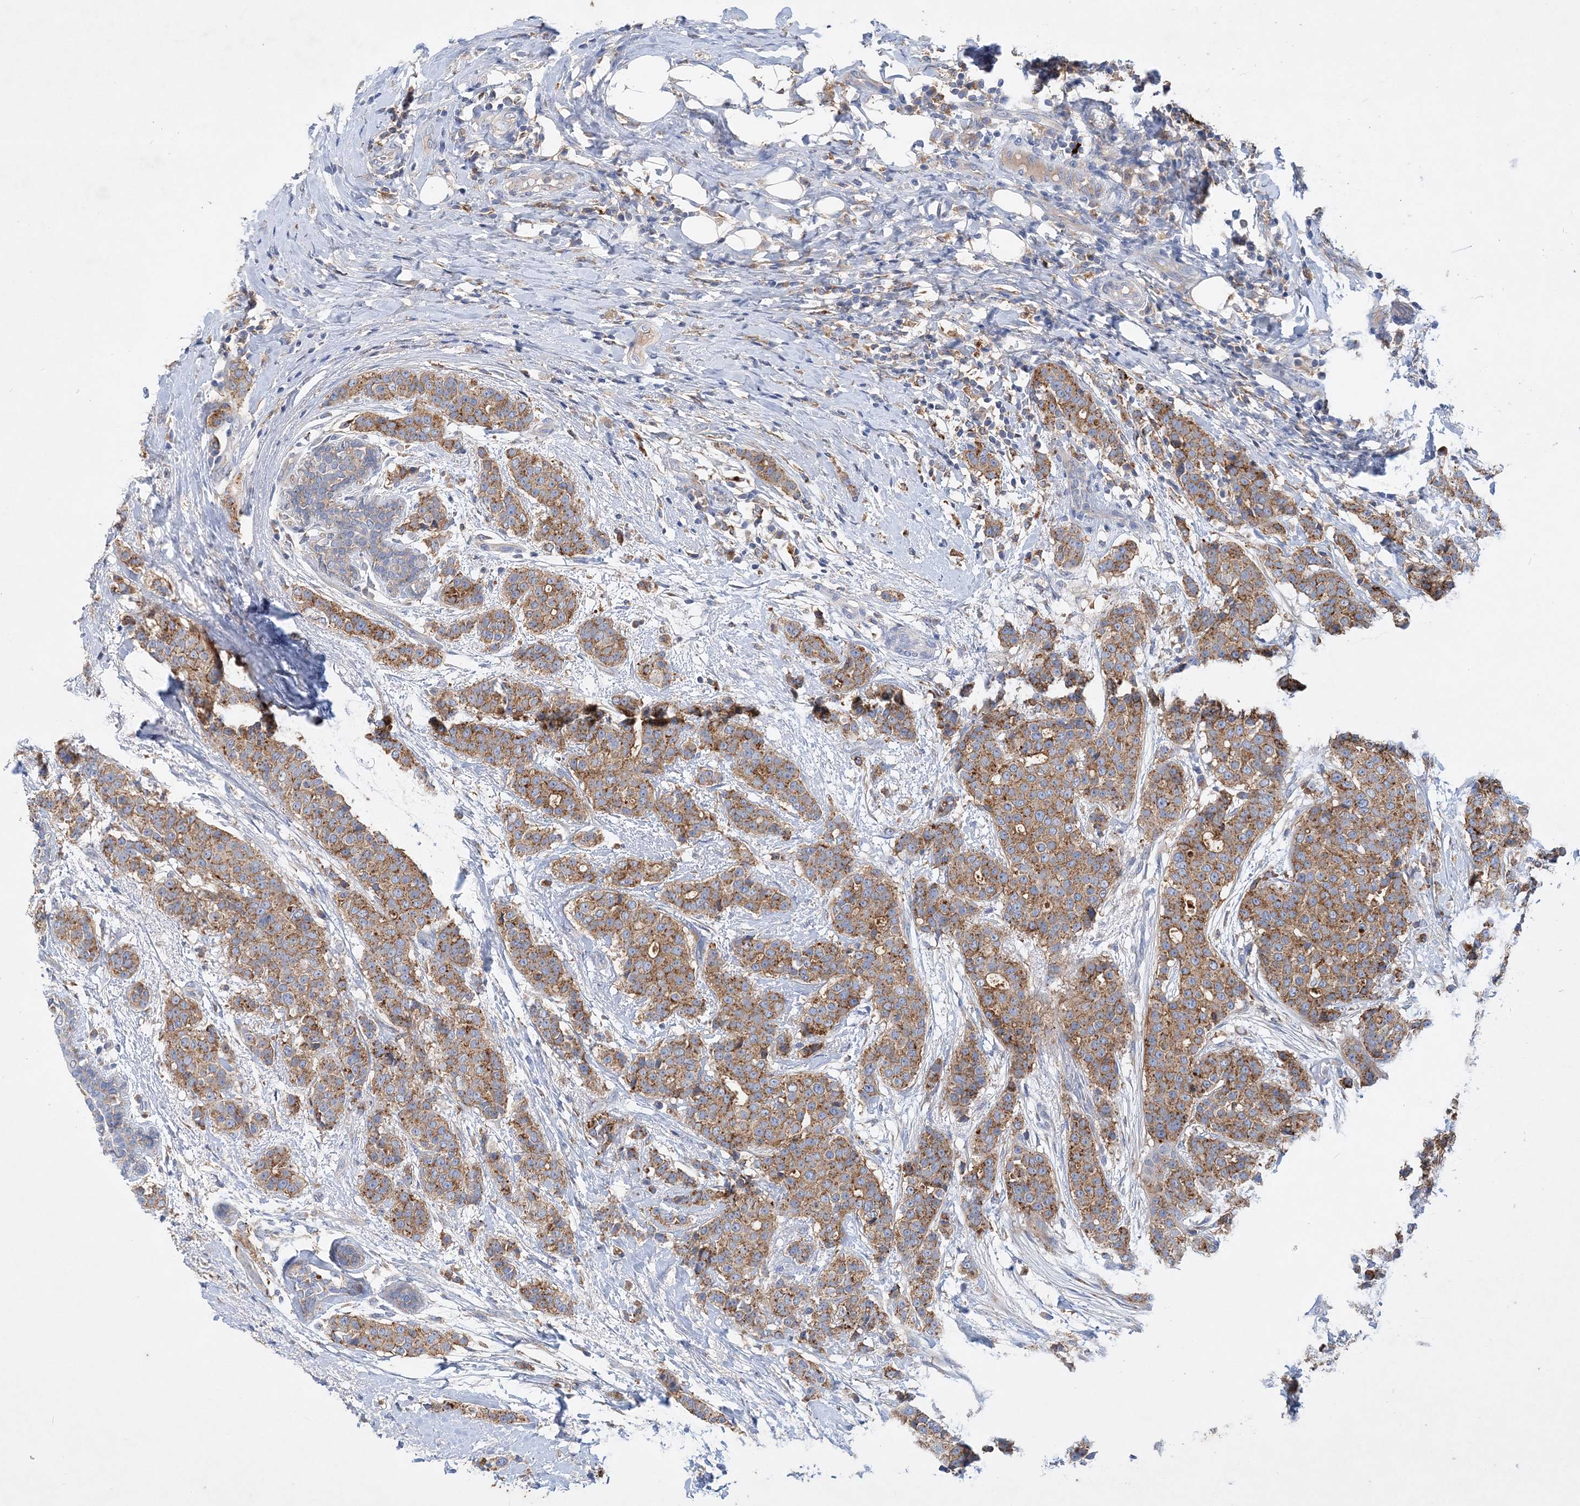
{"staining": {"intensity": "strong", "quantity": ">75%", "location": "cytoplasmic/membranous"}, "tissue": "breast cancer", "cell_type": "Tumor cells", "image_type": "cancer", "snomed": [{"axis": "morphology", "description": "Lobular carcinoma"}, {"axis": "topography", "description": "Breast"}], "caption": "Immunohistochemistry of human breast cancer (lobular carcinoma) exhibits high levels of strong cytoplasmic/membranous positivity in about >75% of tumor cells. The protein of interest is shown in brown color, while the nuclei are stained blue.", "gene": "GRINA", "patient": {"sex": "female", "age": 51}}